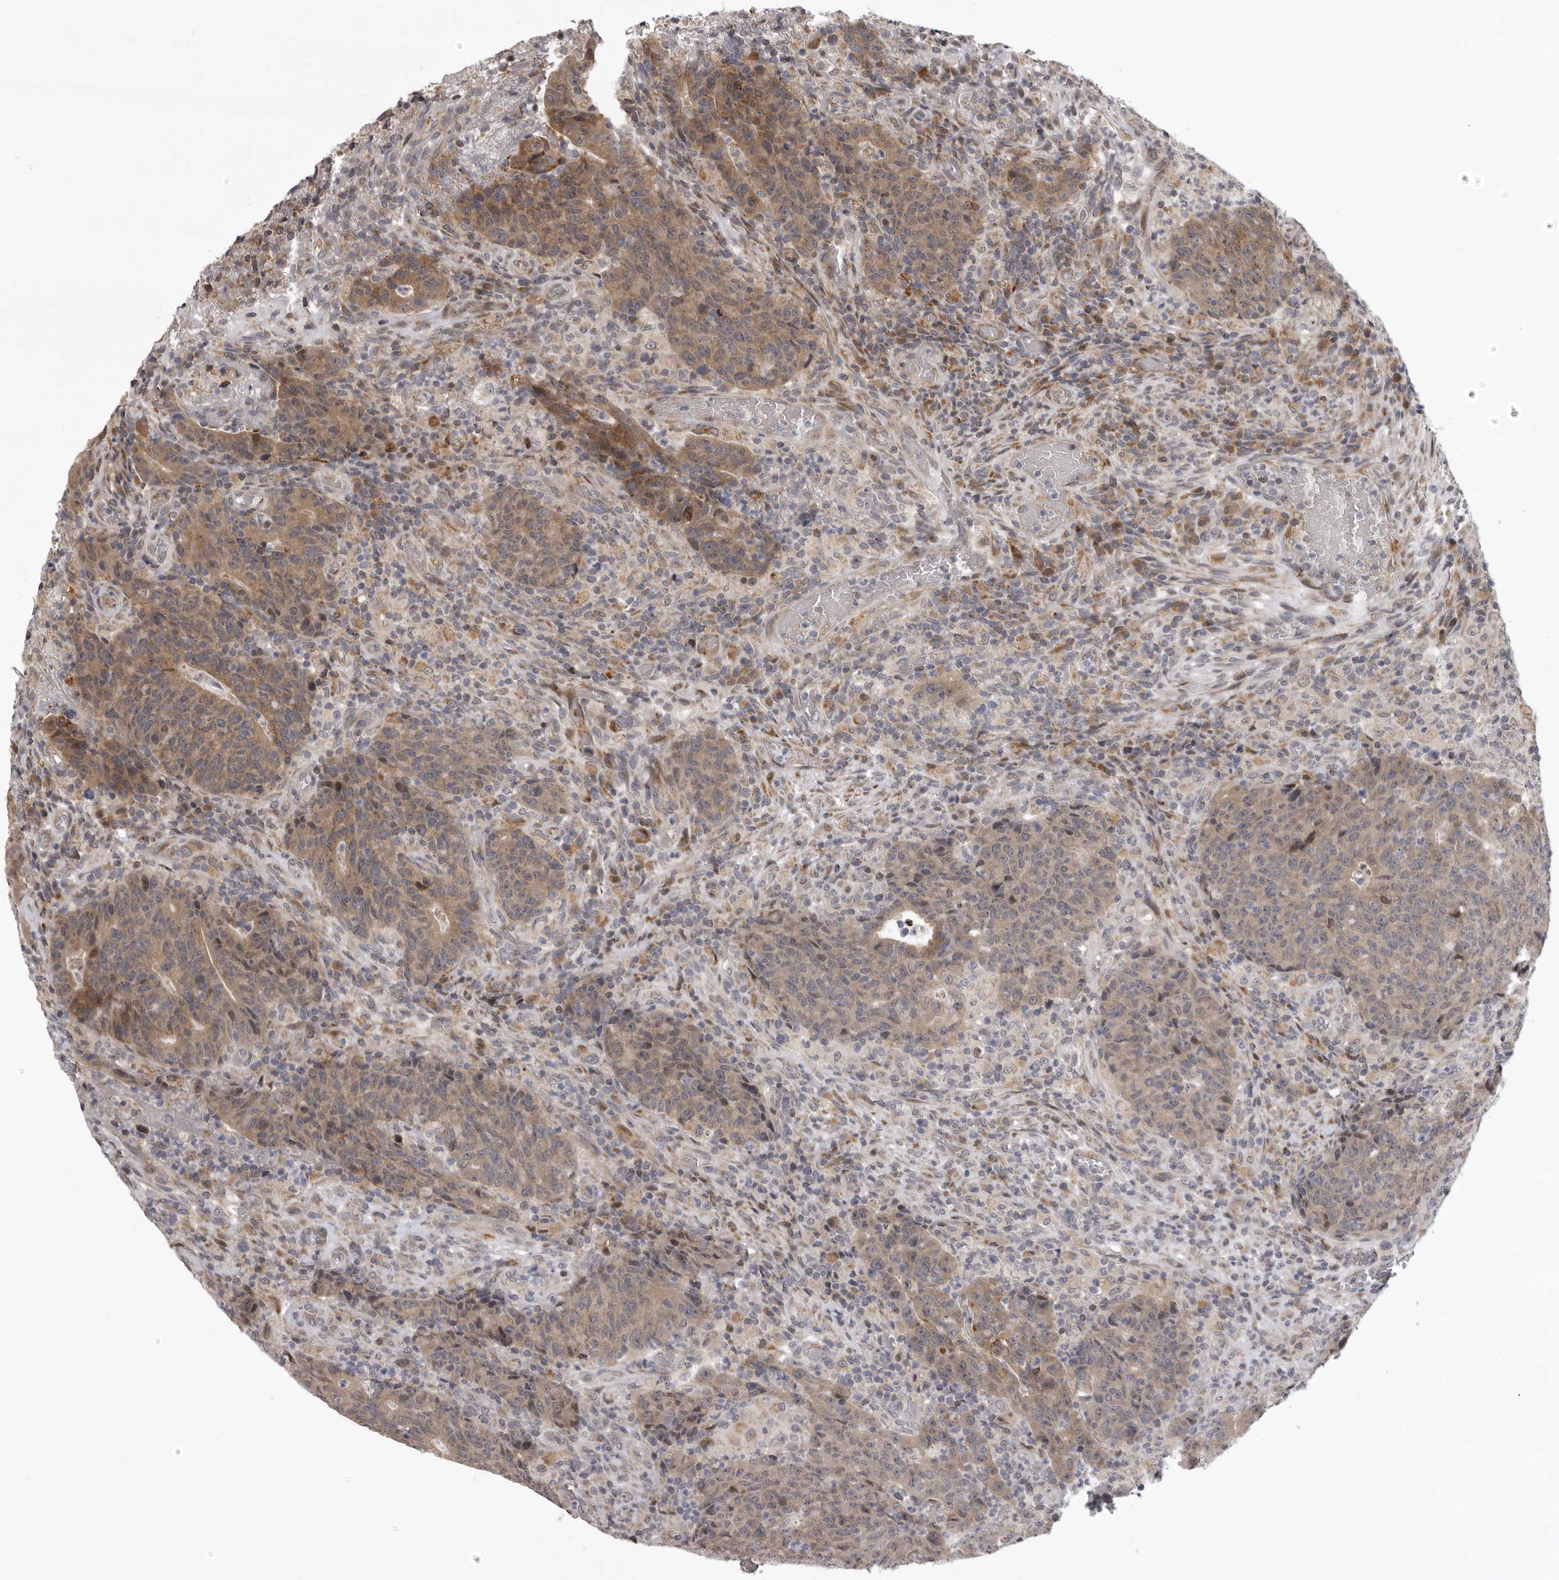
{"staining": {"intensity": "moderate", "quantity": ">75%", "location": "cytoplasmic/membranous"}, "tissue": "colorectal cancer", "cell_type": "Tumor cells", "image_type": "cancer", "snomed": [{"axis": "morphology", "description": "Adenocarcinoma, NOS"}, {"axis": "topography", "description": "Colon"}], "caption": "A histopathology image of human colorectal cancer (adenocarcinoma) stained for a protein reveals moderate cytoplasmic/membranous brown staining in tumor cells.", "gene": "C1orf109", "patient": {"sex": "female", "age": 75}}